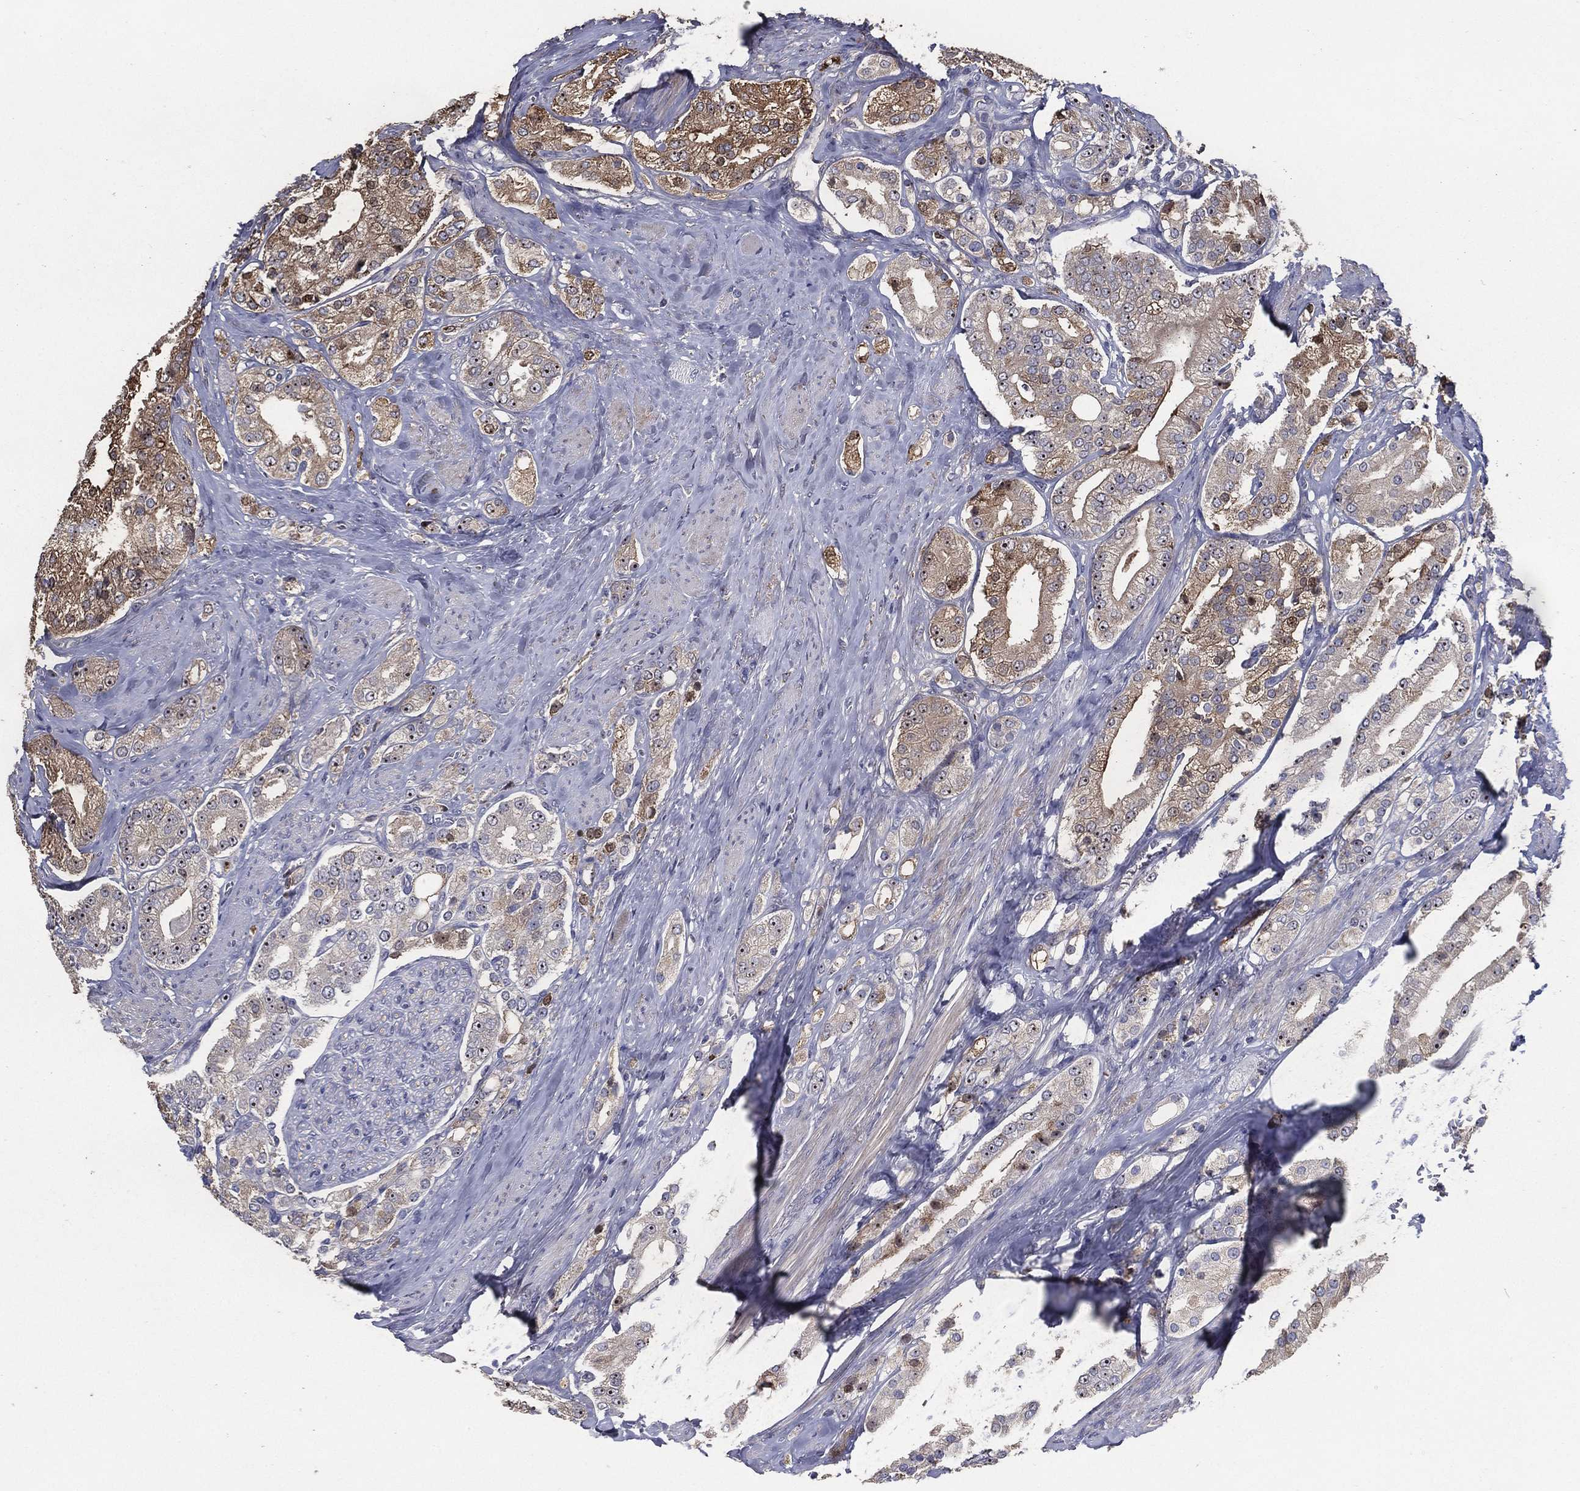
{"staining": {"intensity": "moderate", "quantity": "<25%", "location": "cytoplasmic/membranous,nuclear"}, "tissue": "prostate cancer", "cell_type": "Tumor cells", "image_type": "cancer", "snomed": [{"axis": "morphology", "description": "Adenocarcinoma, NOS"}, {"axis": "topography", "description": "Prostate and seminal vesicle, NOS"}, {"axis": "topography", "description": "Prostate"}], "caption": "Immunohistochemistry (IHC) (DAB (3,3'-diaminobenzidine)) staining of human prostate cancer reveals moderate cytoplasmic/membranous and nuclear protein expression in approximately <25% of tumor cells.", "gene": "EFNA1", "patient": {"sex": "male", "age": 67}}